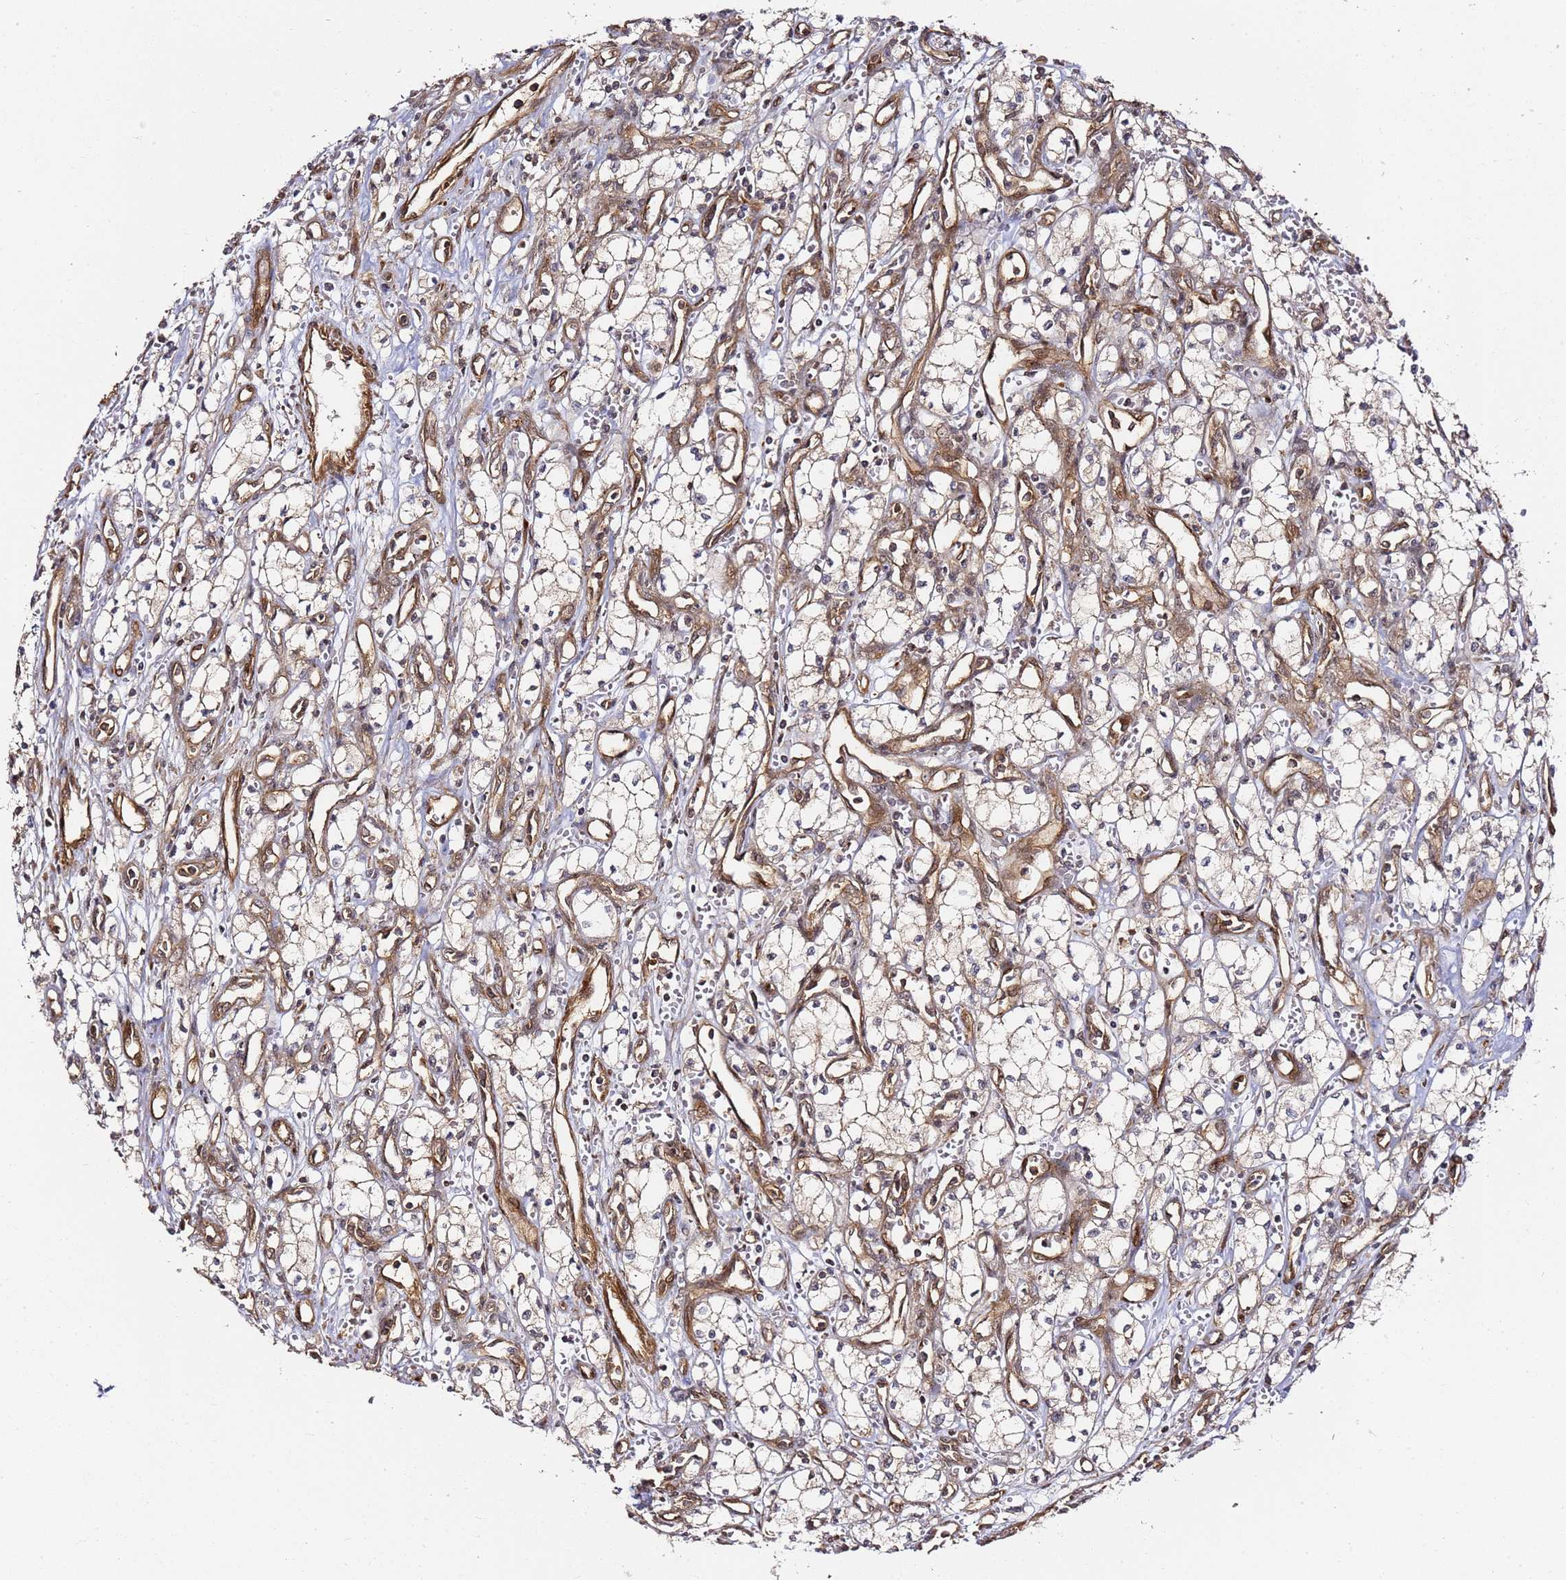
{"staining": {"intensity": "weak", "quantity": "25%-75%", "location": "cytoplasmic/membranous"}, "tissue": "renal cancer", "cell_type": "Tumor cells", "image_type": "cancer", "snomed": [{"axis": "morphology", "description": "Adenocarcinoma, NOS"}, {"axis": "topography", "description": "Kidney"}], "caption": "High-power microscopy captured an IHC photomicrograph of renal cancer, revealing weak cytoplasmic/membranous expression in approximately 25%-75% of tumor cells.", "gene": "CCNYL1", "patient": {"sex": "male", "age": 59}}